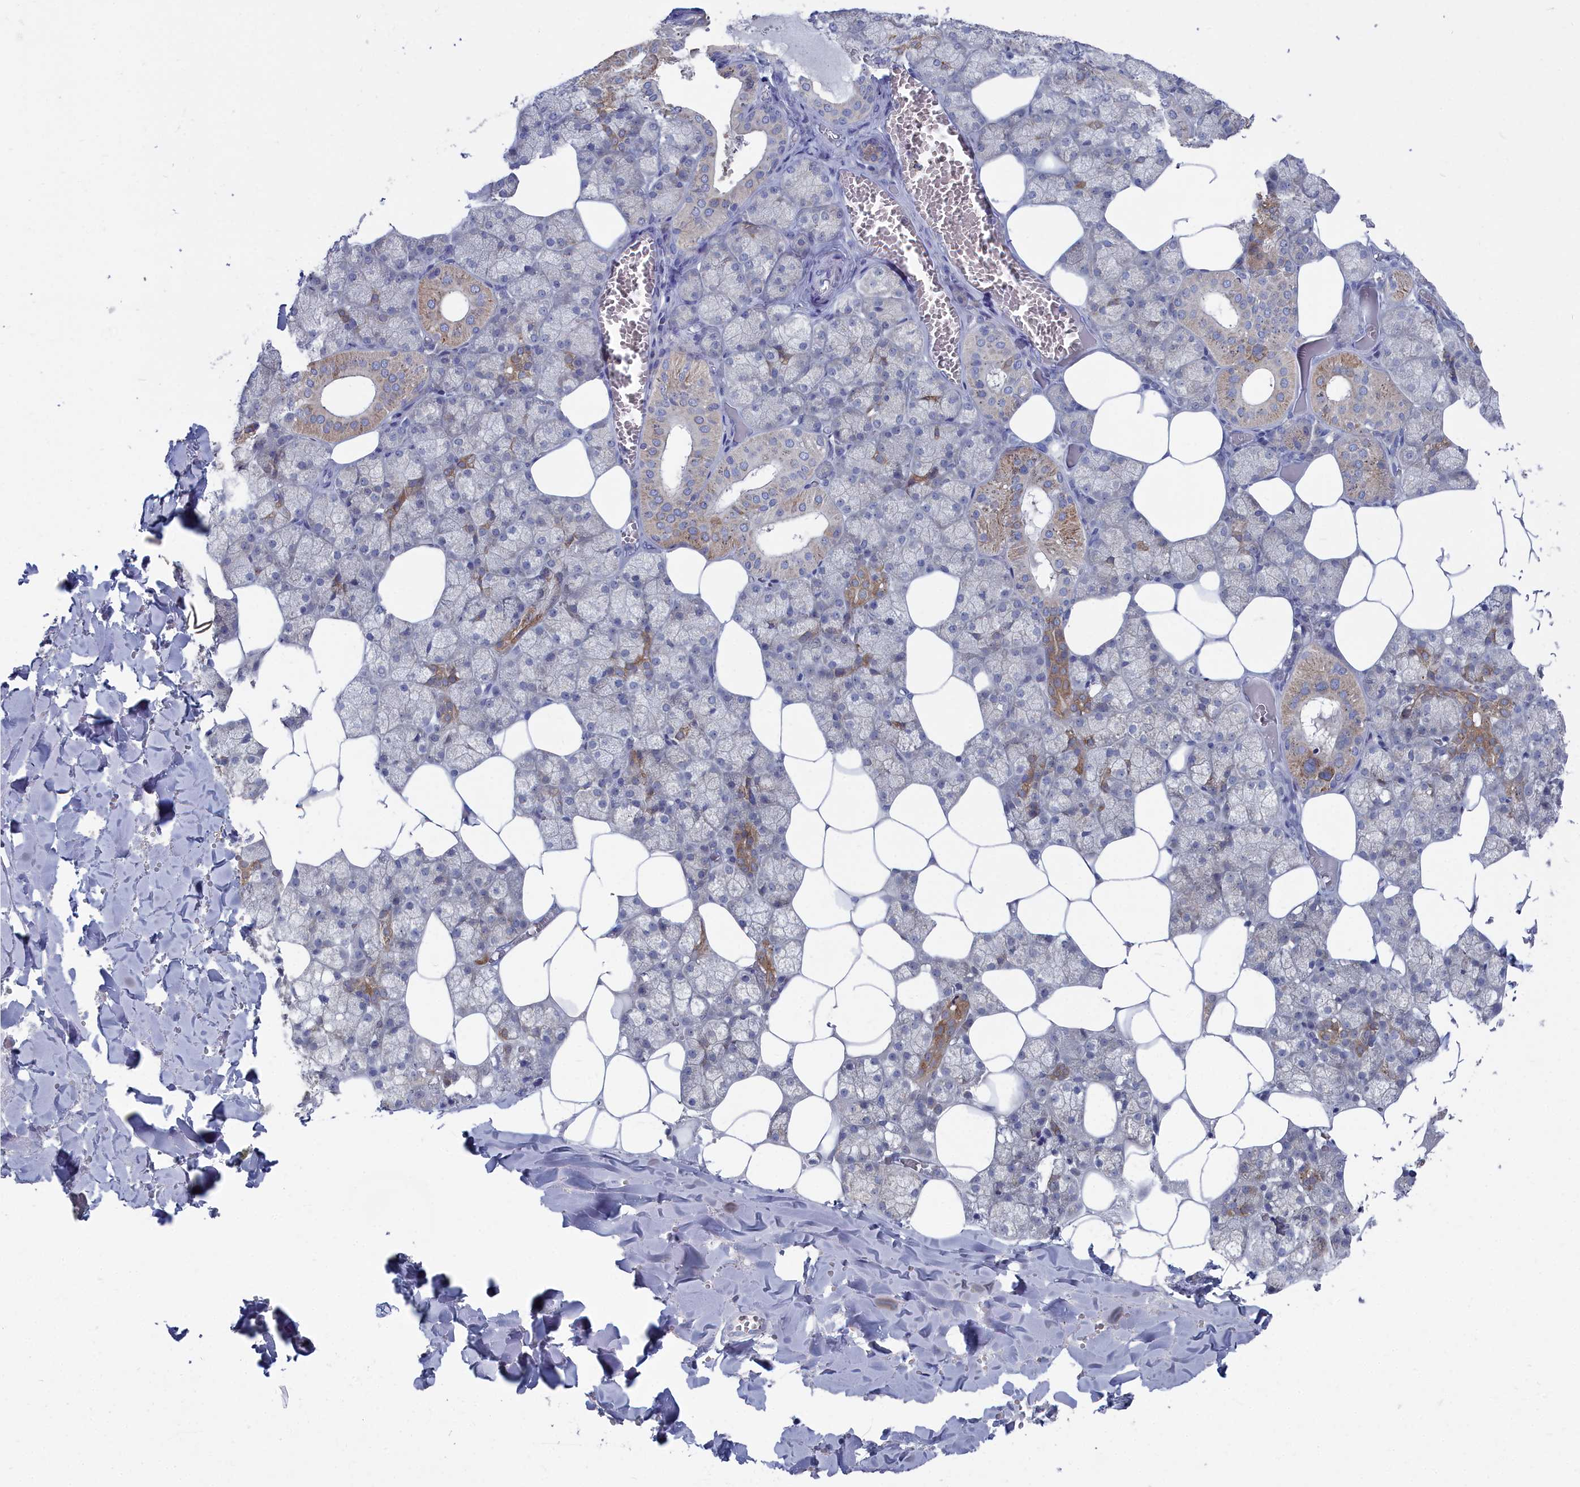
{"staining": {"intensity": "moderate", "quantity": "<25%", "location": "cytoplasmic/membranous"}, "tissue": "salivary gland", "cell_type": "Glandular cells", "image_type": "normal", "snomed": [{"axis": "morphology", "description": "Normal tissue, NOS"}, {"axis": "topography", "description": "Salivary gland"}], "caption": "Immunohistochemical staining of normal human salivary gland displays low levels of moderate cytoplasmic/membranous expression in approximately <25% of glandular cells.", "gene": "CCDC149", "patient": {"sex": "male", "age": 62}}